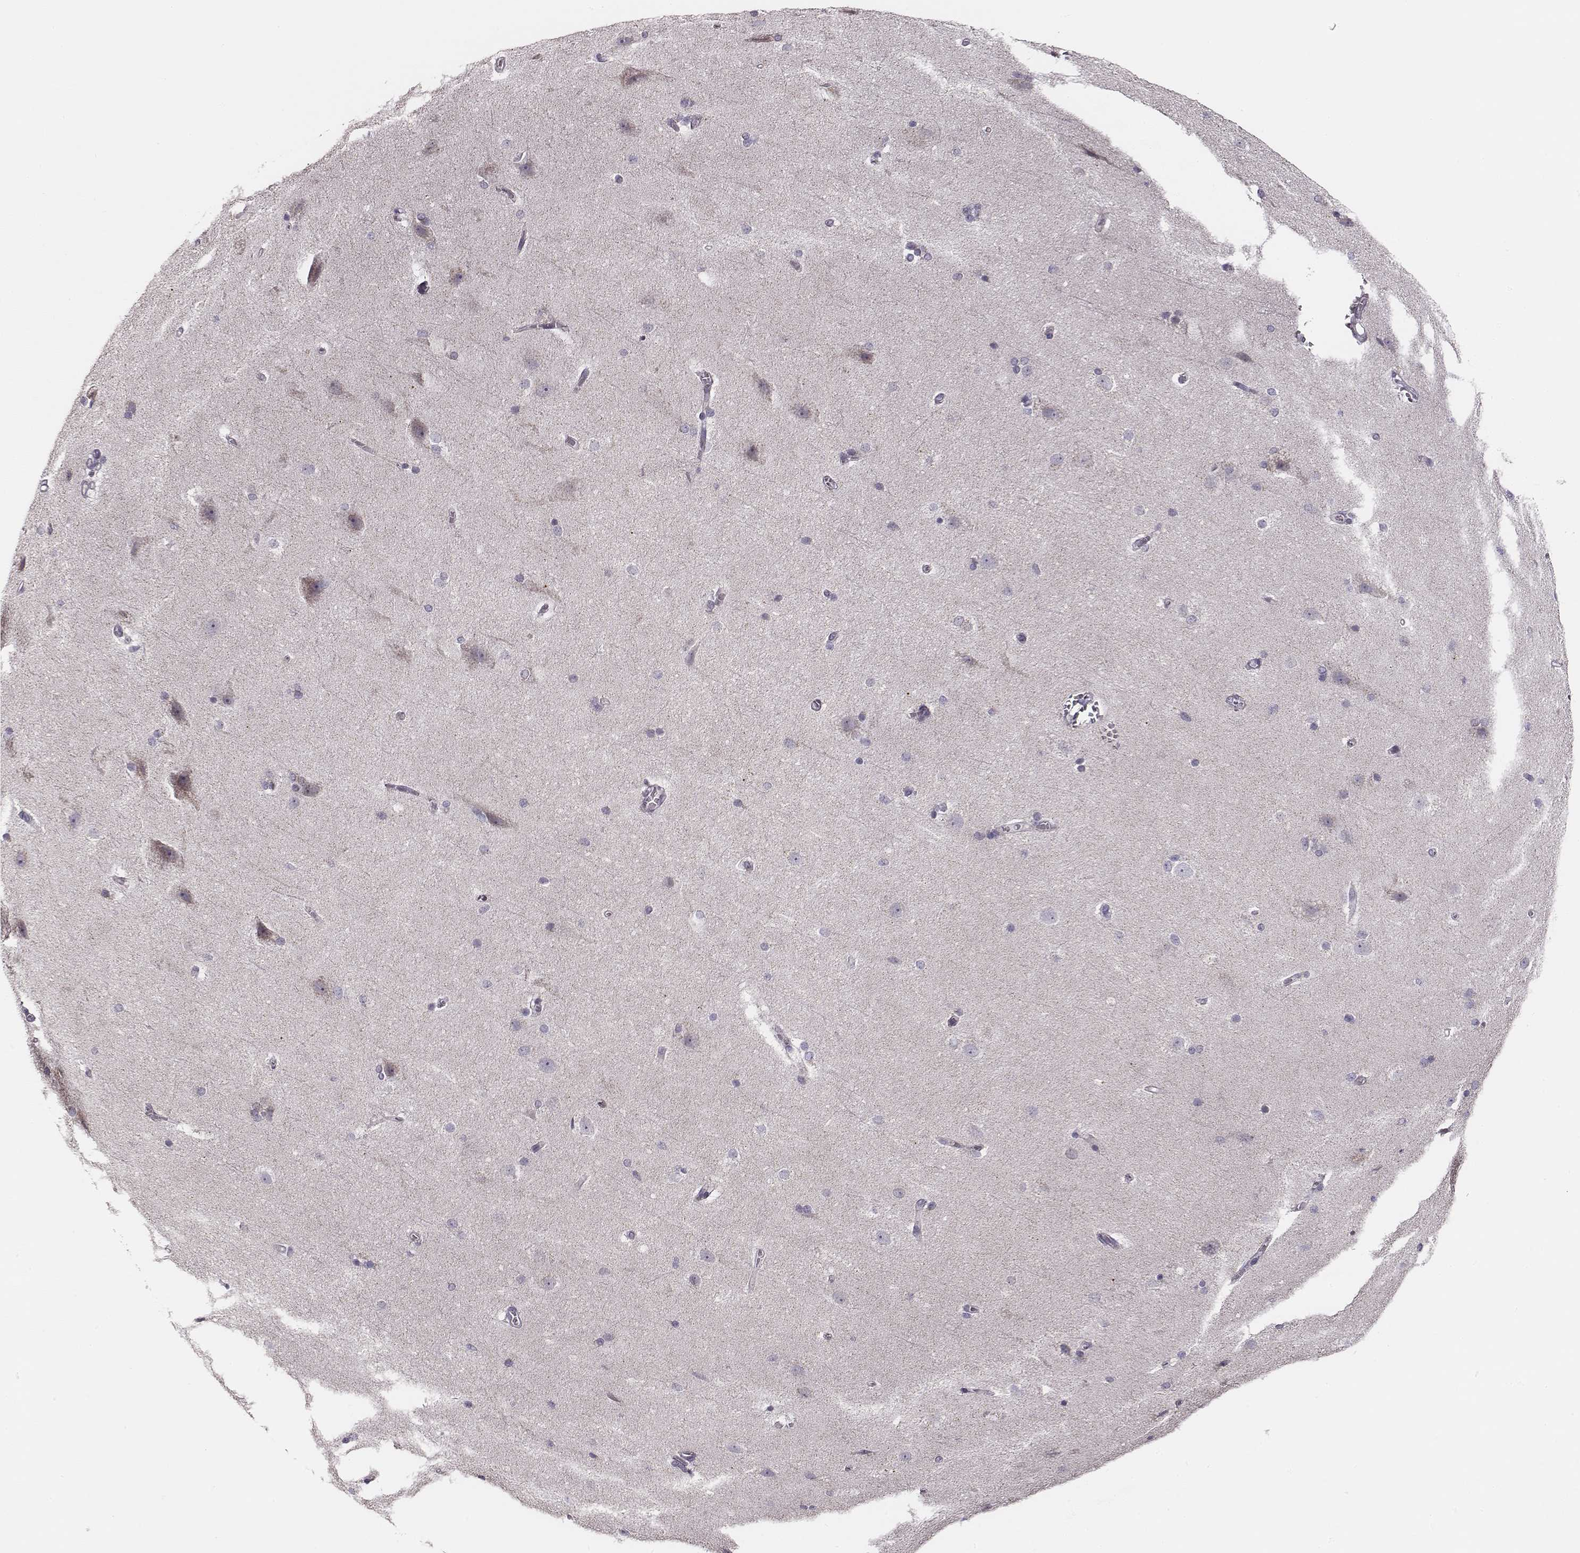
{"staining": {"intensity": "negative", "quantity": "none", "location": "none"}, "tissue": "hippocampus", "cell_type": "Glial cells", "image_type": "normal", "snomed": [{"axis": "morphology", "description": "Normal tissue, NOS"}, {"axis": "topography", "description": "Cerebral cortex"}, {"axis": "topography", "description": "Hippocampus"}], "caption": "Immunohistochemical staining of normal hippocampus displays no significant staining in glial cells. (DAB (3,3'-diaminobenzidine) immunohistochemistry (IHC) visualized using brightfield microscopy, high magnification).", "gene": "UBL4B", "patient": {"sex": "female", "age": 19}}